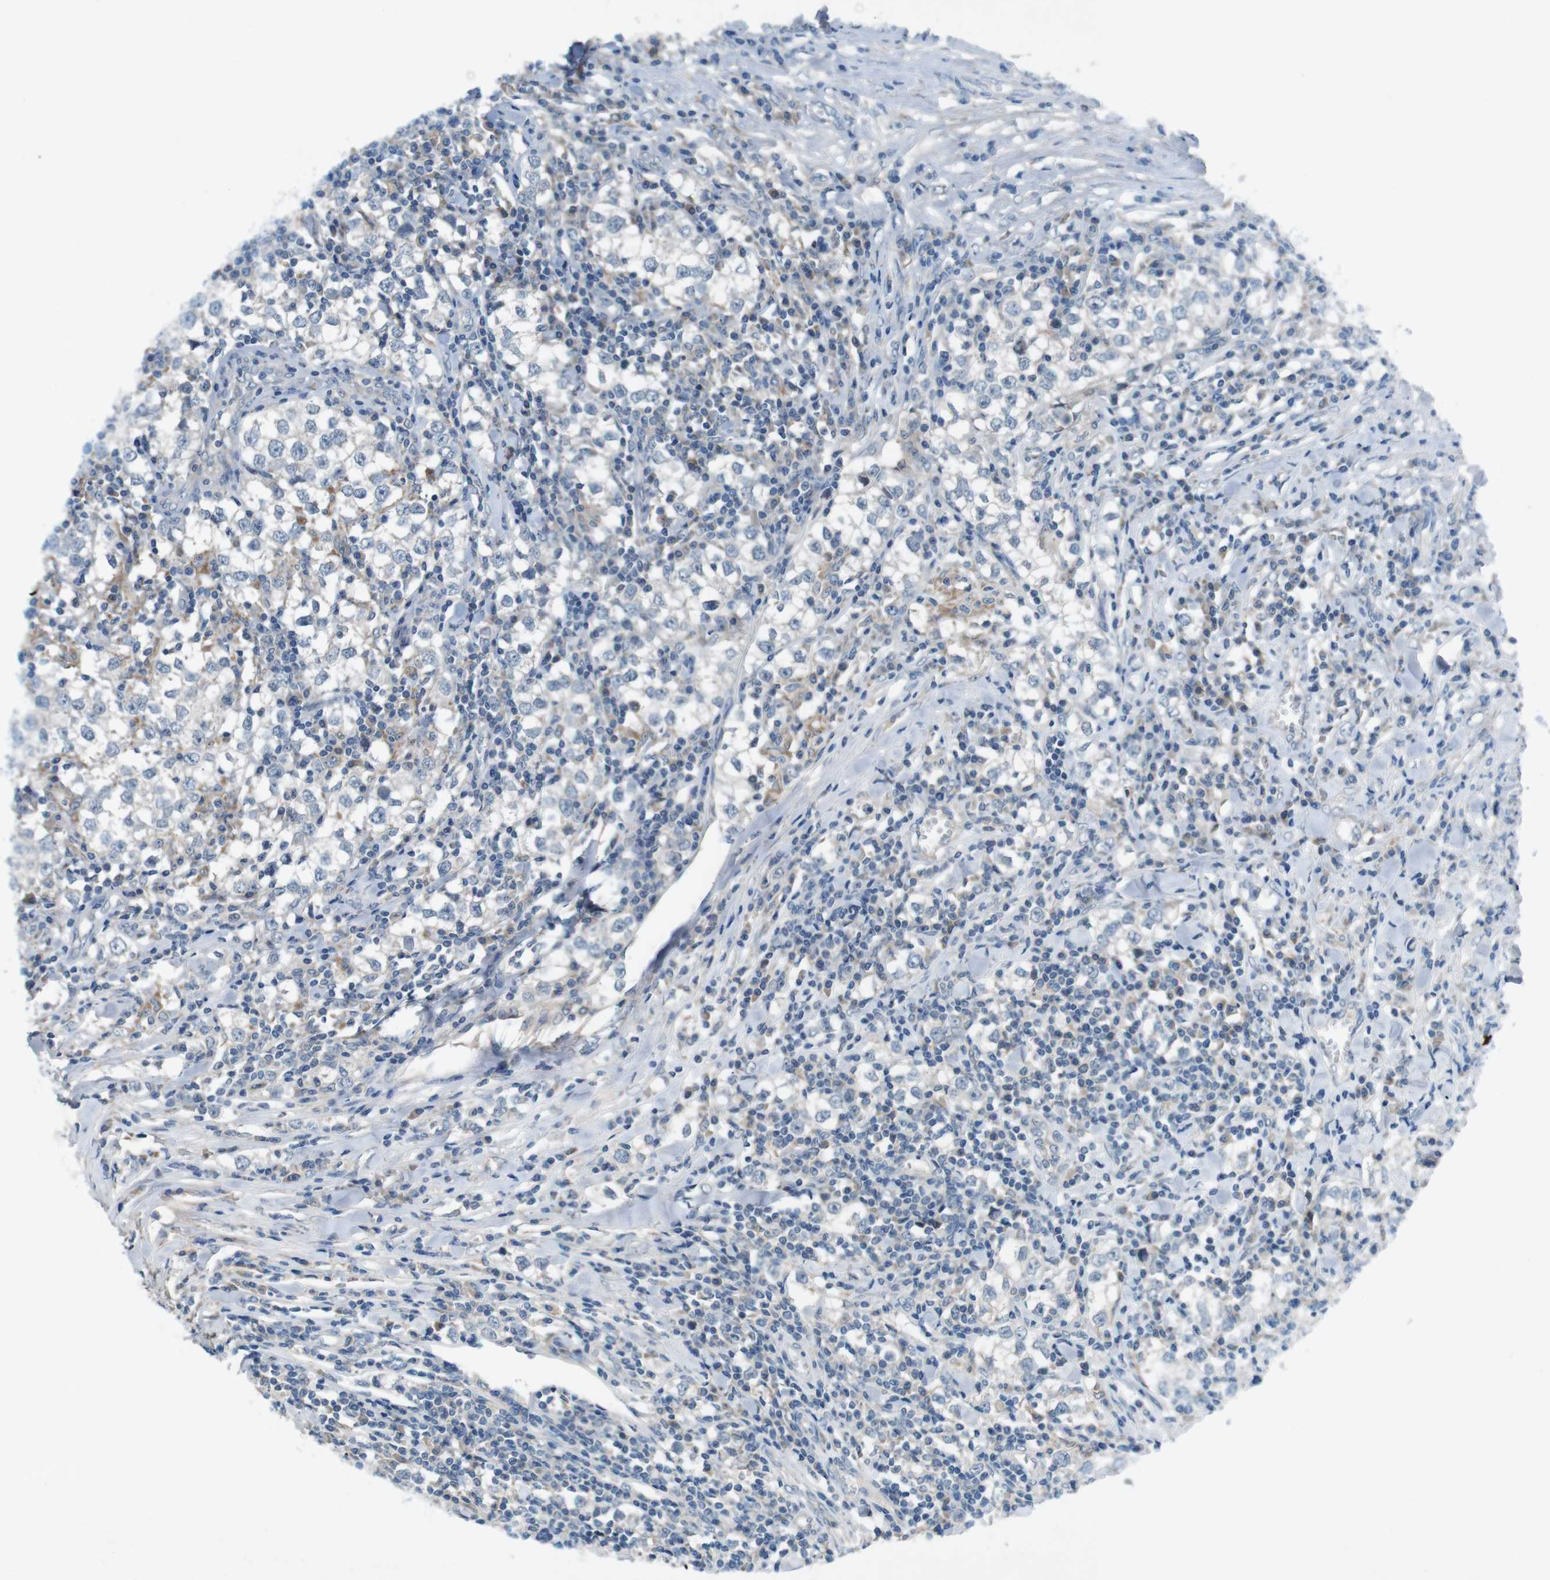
{"staining": {"intensity": "negative", "quantity": "none", "location": "none"}, "tissue": "testis cancer", "cell_type": "Tumor cells", "image_type": "cancer", "snomed": [{"axis": "morphology", "description": "Seminoma, NOS"}, {"axis": "morphology", "description": "Carcinoma, Embryonal, NOS"}, {"axis": "topography", "description": "Testis"}], "caption": "Immunohistochemistry of testis seminoma shows no staining in tumor cells. Nuclei are stained in blue.", "gene": "MOGAT3", "patient": {"sex": "male", "age": 36}}